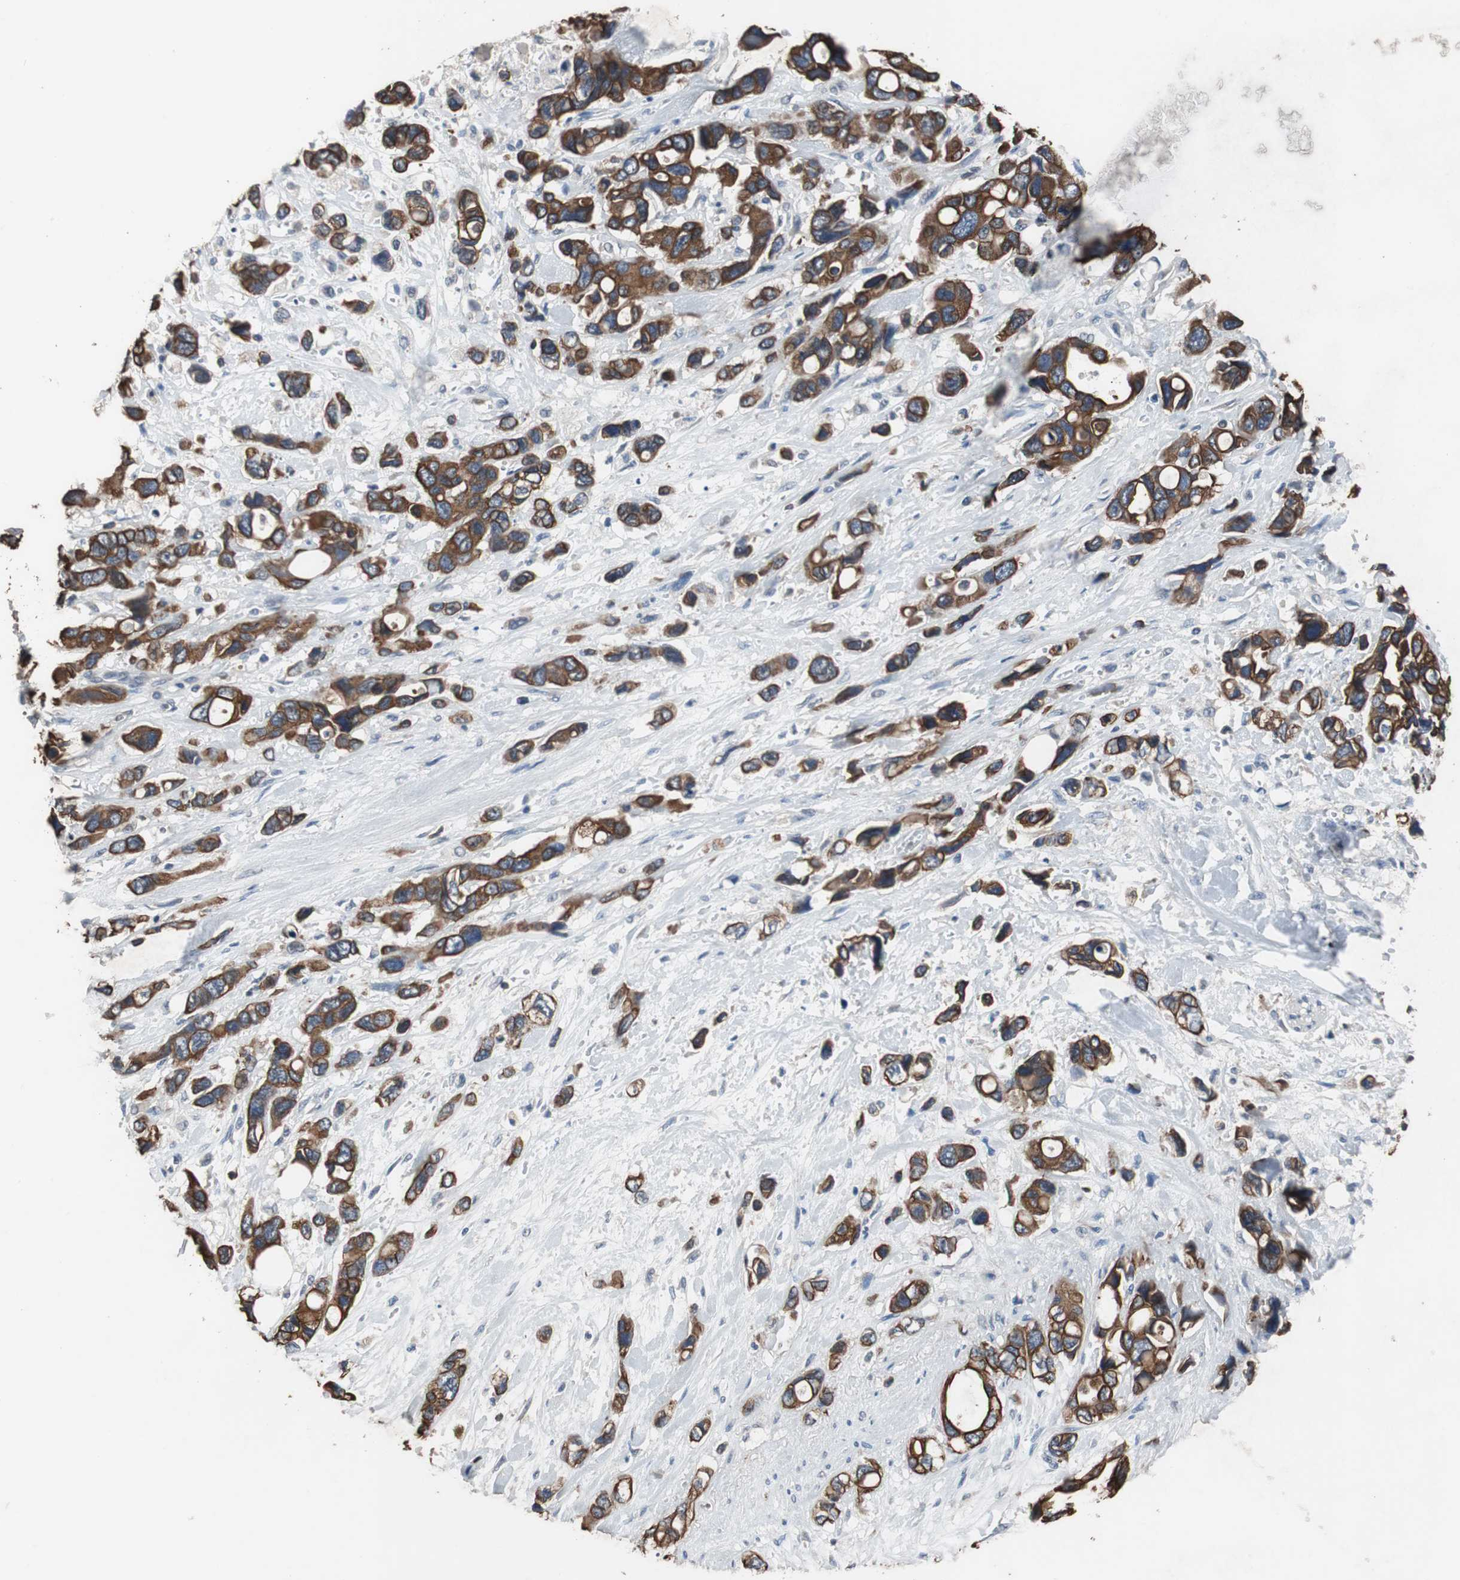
{"staining": {"intensity": "strong", "quantity": ">75%", "location": "cytoplasmic/membranous"}, "tissue": "pancreatic cancer", "cell_type": "Tumor cells", "image_type": "cancer", "snomed": [{"axis": "morphology", "description": "Adenocarcinoma, NOS"}, {"axis": "topography", "description": "Pancreas"}], "caption": "Pancreatic cancer stained for a protein displays strong cytoplasmic/membranous positivity in tumor cells.", "gene": "USP10", "patient": {"sex": "male", "age": 46}}